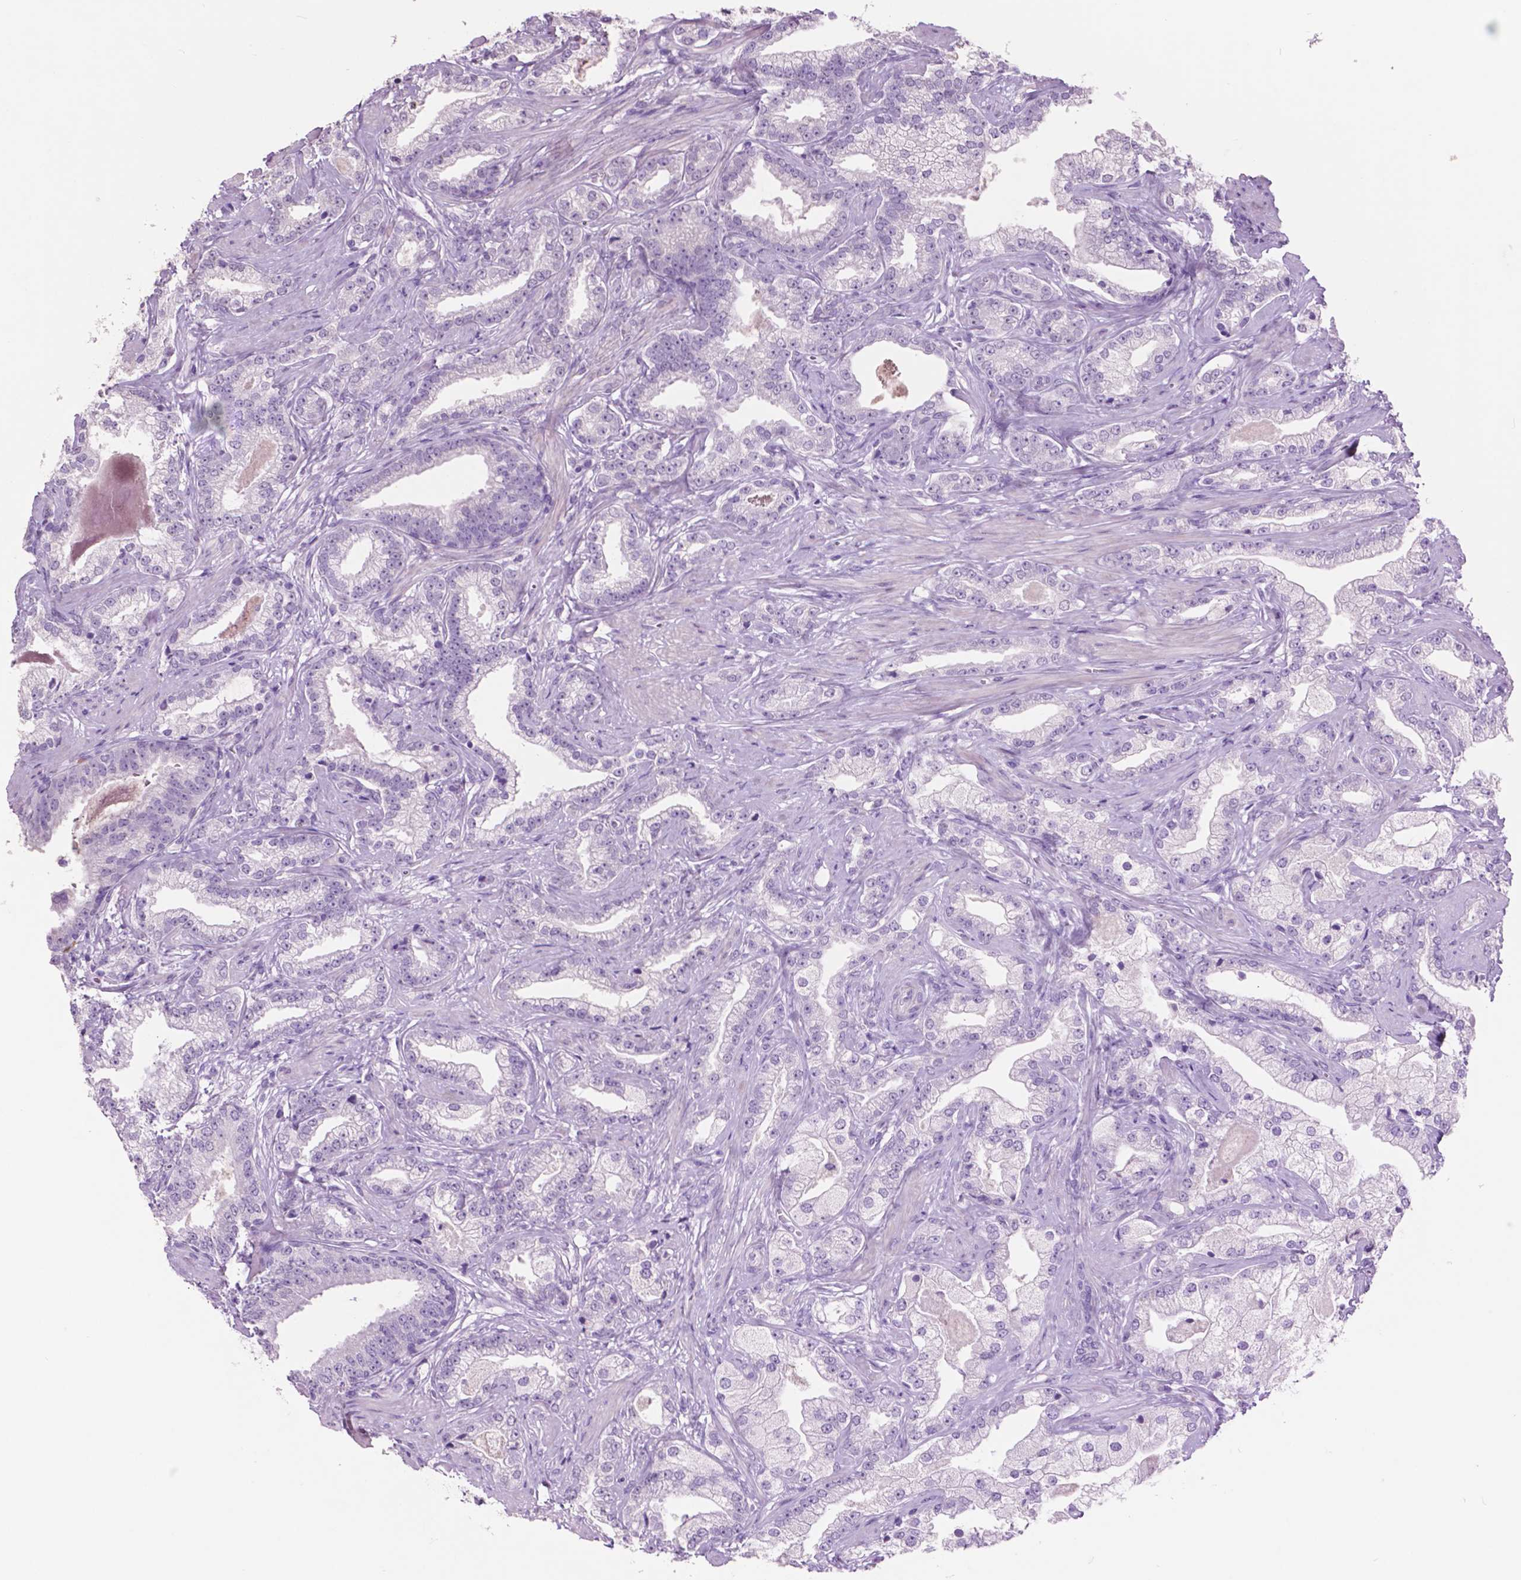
{"staining": {"intensity": "negative", "quantity": "none", "location": "none"}, "tissue": "prostate cancer", "cell_type": "Tumor cells", "image_type": "cancer", "snomed": [{"axis": "morphology", "description": "Adenocarcinoma, Low grade"}, {"axis": "topography", "description": "Prostate"}], "caption": "DAB (3,3'-diaminobenzidine) immunohistochemical staining of prostate cancer (adenocarcinoma (low-grade)) shows no significant expression in tumor cells. Brightfield microscopy of immunohistochemistry stained with DAB (brown) and hematoxylin (blue), captured at high magnification.", "gene": "IDO1", "patient": {"sex": "male", "age": 61}}